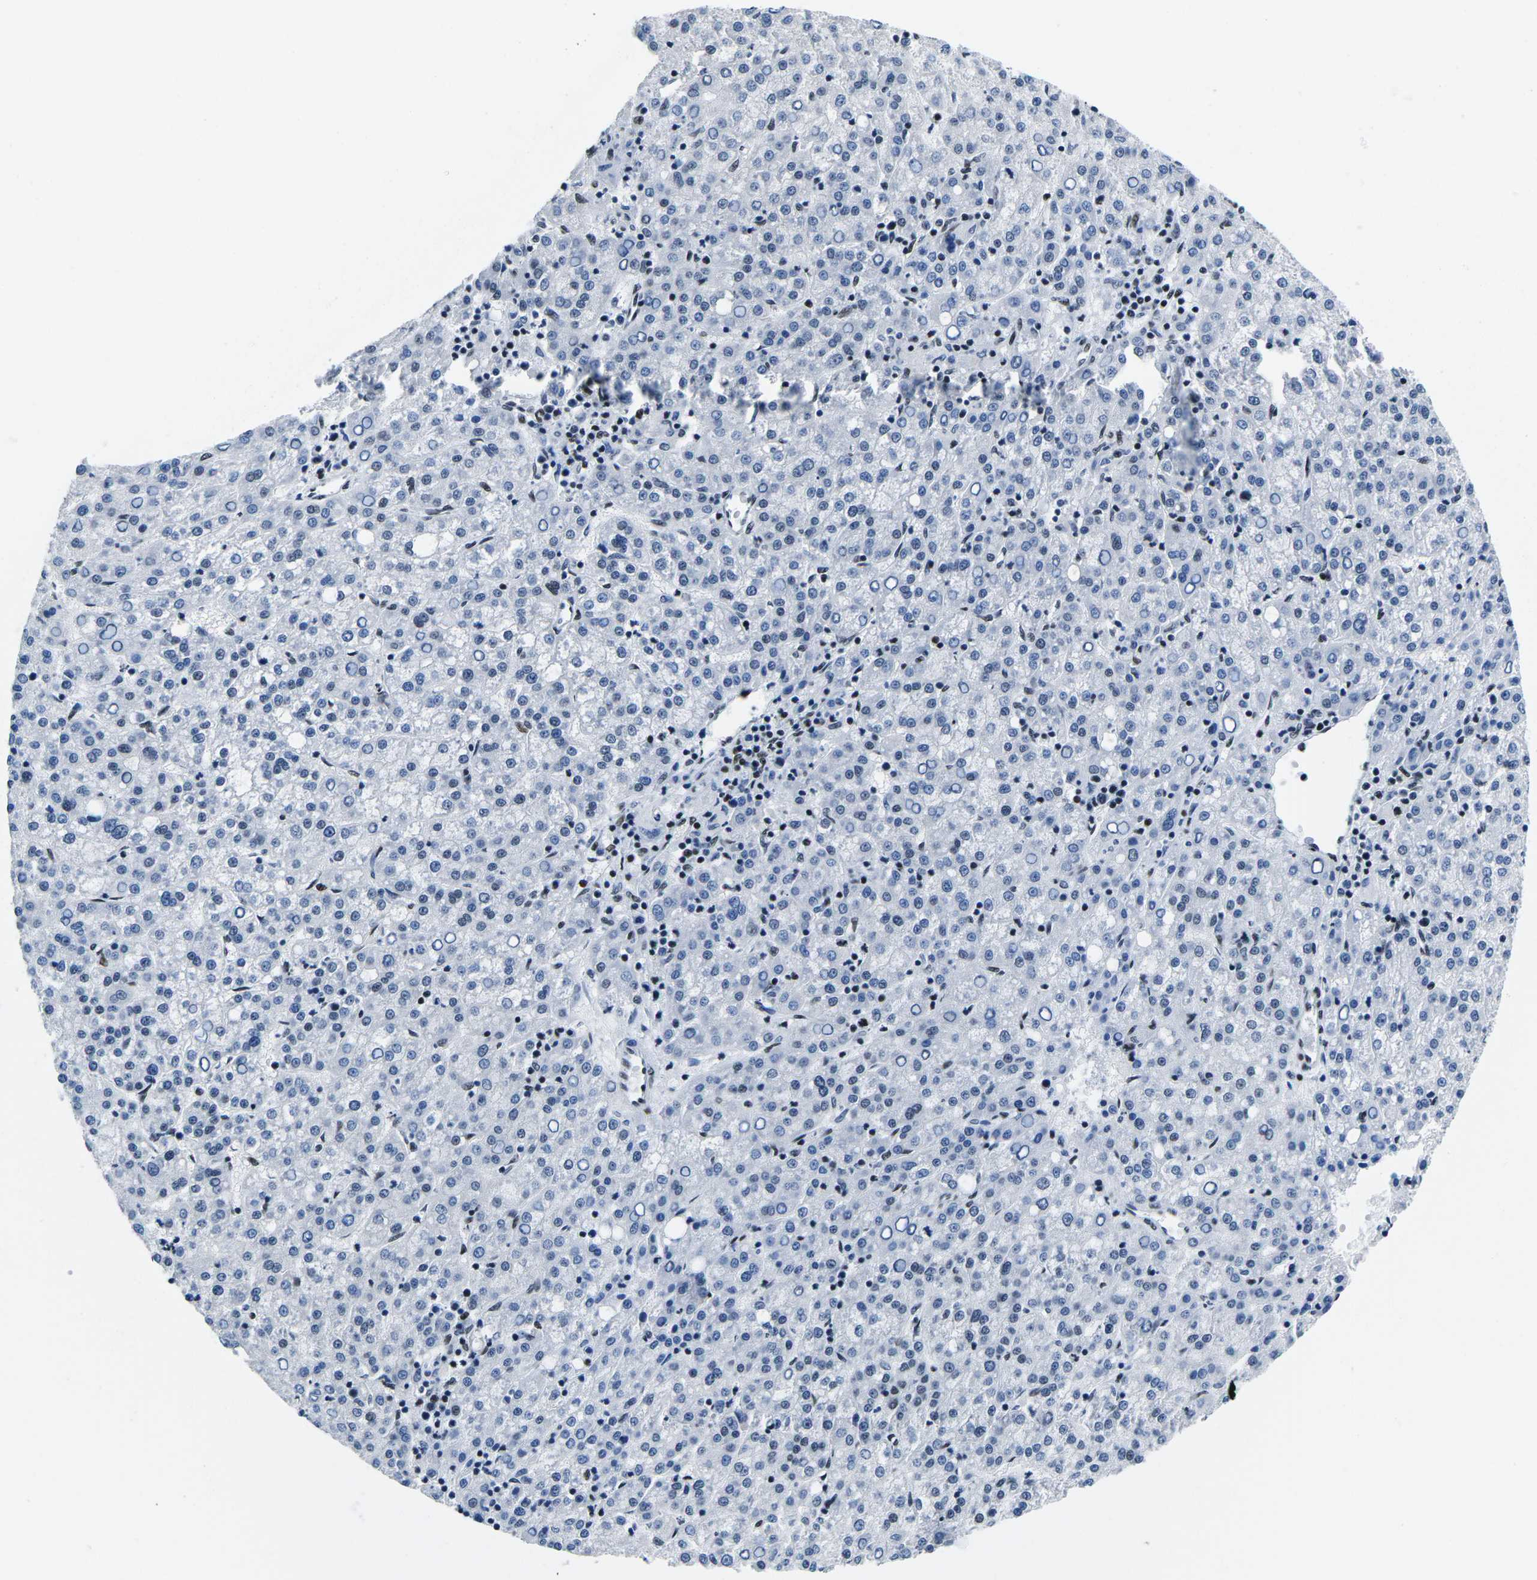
{"staining": {"intensity": "negative", "quantity": "none", "location": "none"}, "tissue": "liver cancer", "cell_type": "Tumor cells", "image_type": "cancer", "snomed": [{"axis": "morphology", "description": "Carcinoma, Hepatocellular, NOS"}, {"axis": "topography", "description": "Liver"}], "caption": "Liver cancer (hepatocellular carcinoma) was stained to show a protein in brown. There is no significant positivity in tumor cells. (DAB (3,3'-diaminobenzidine) IHC visualized using brightfield microscopy, high magnification).", "gene": "ATF1", "patient": {"sex": "female", "age": 58}}